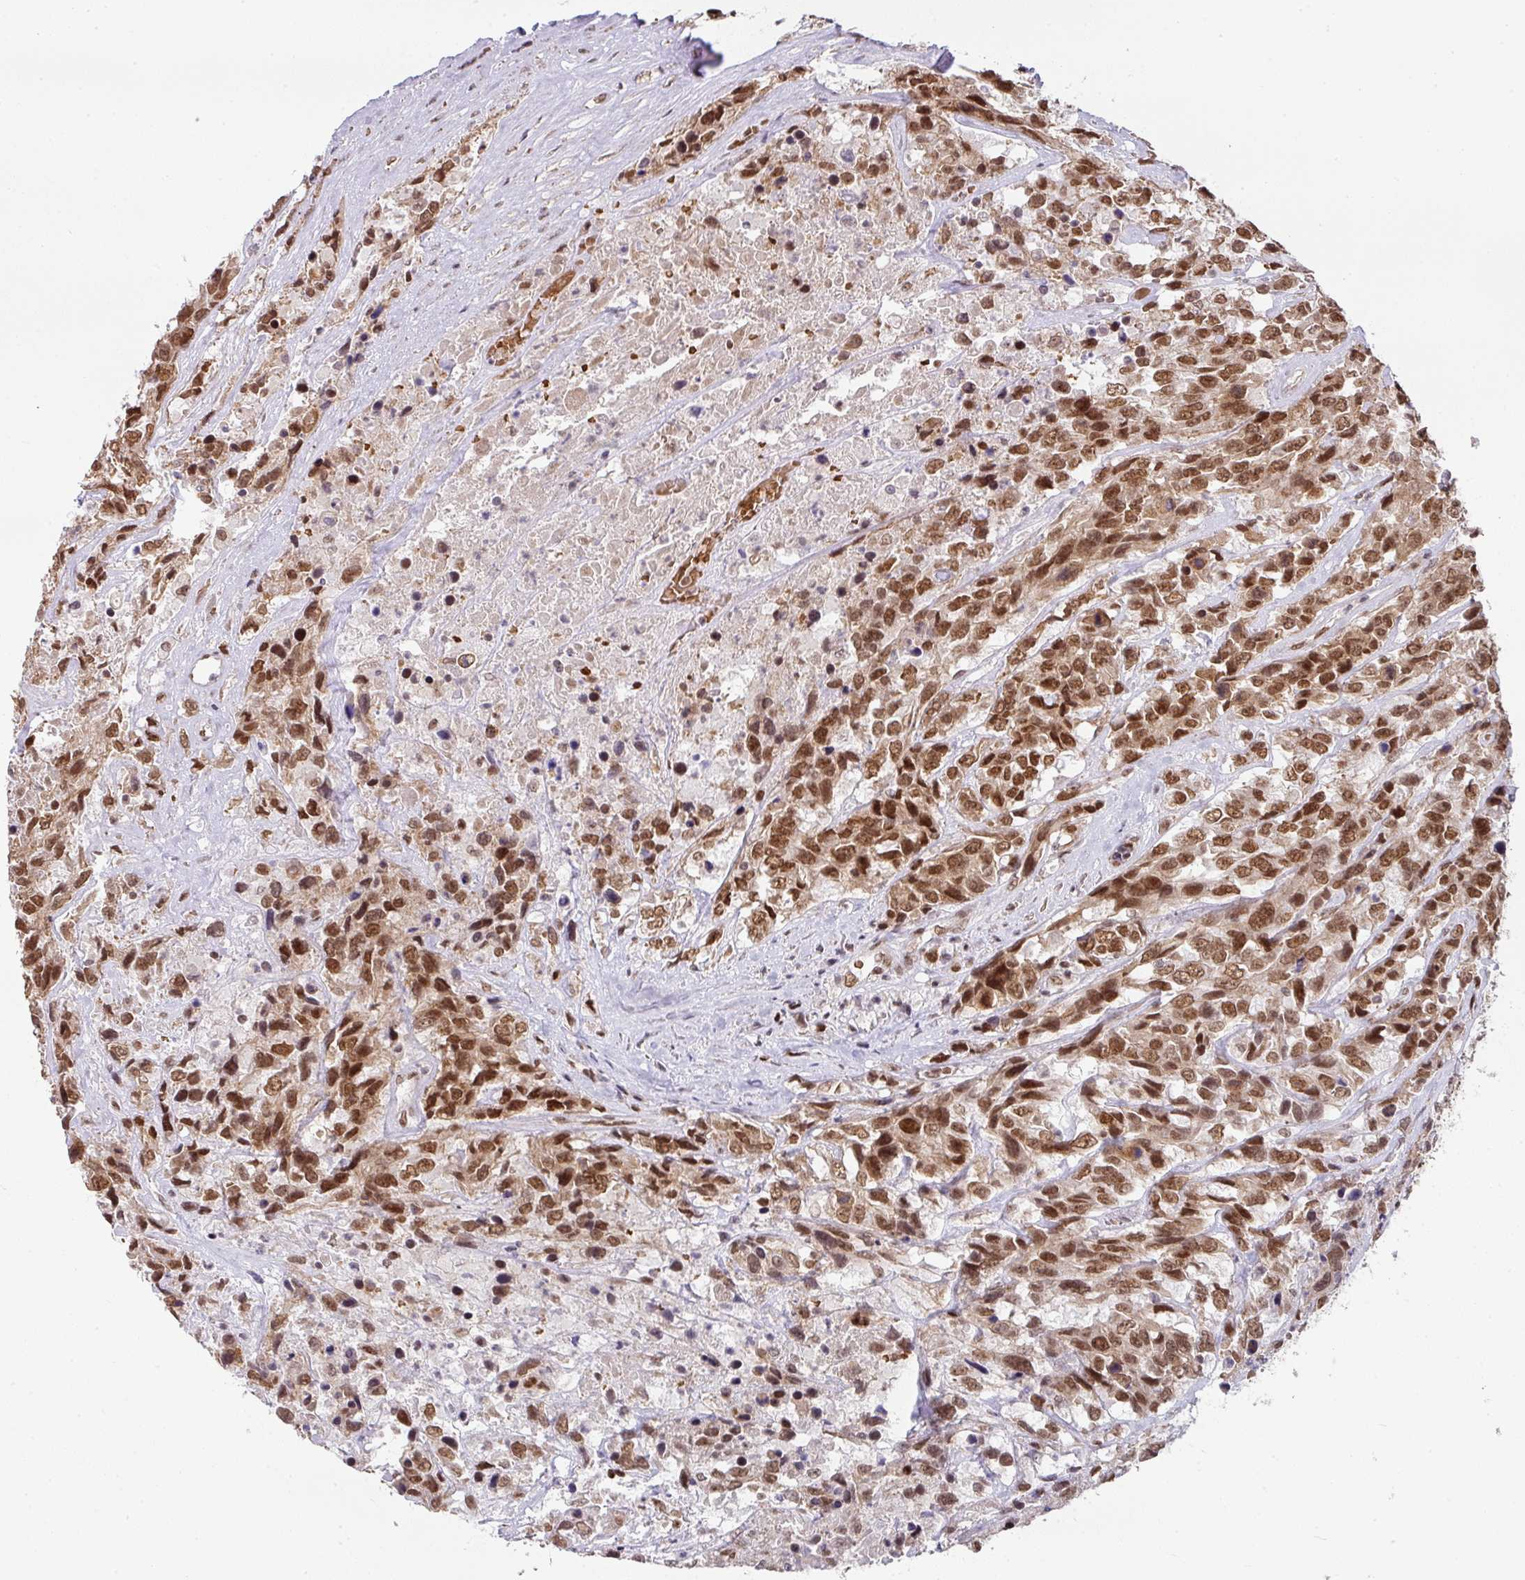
{"staining": {"intensity": "strong", "quantity": ">75%", "location": "nuclear"}, "tissue": "urothelial cancer", "cell_type": "Tumor cells", "image_type": "cancer", "snomed": [{"axis": "morphology", "description": "Urothelial carcinoma, High grade"}, {"axis": "topography", "description": "Urinary bladder"}], "caption": "Protein analysis of urothelial cancer tissue displays strong nuclear positivity in approximately >75% of tumor cells.", "gene": "NCOA5", "patient": {"sex": "female", "age": 70}}